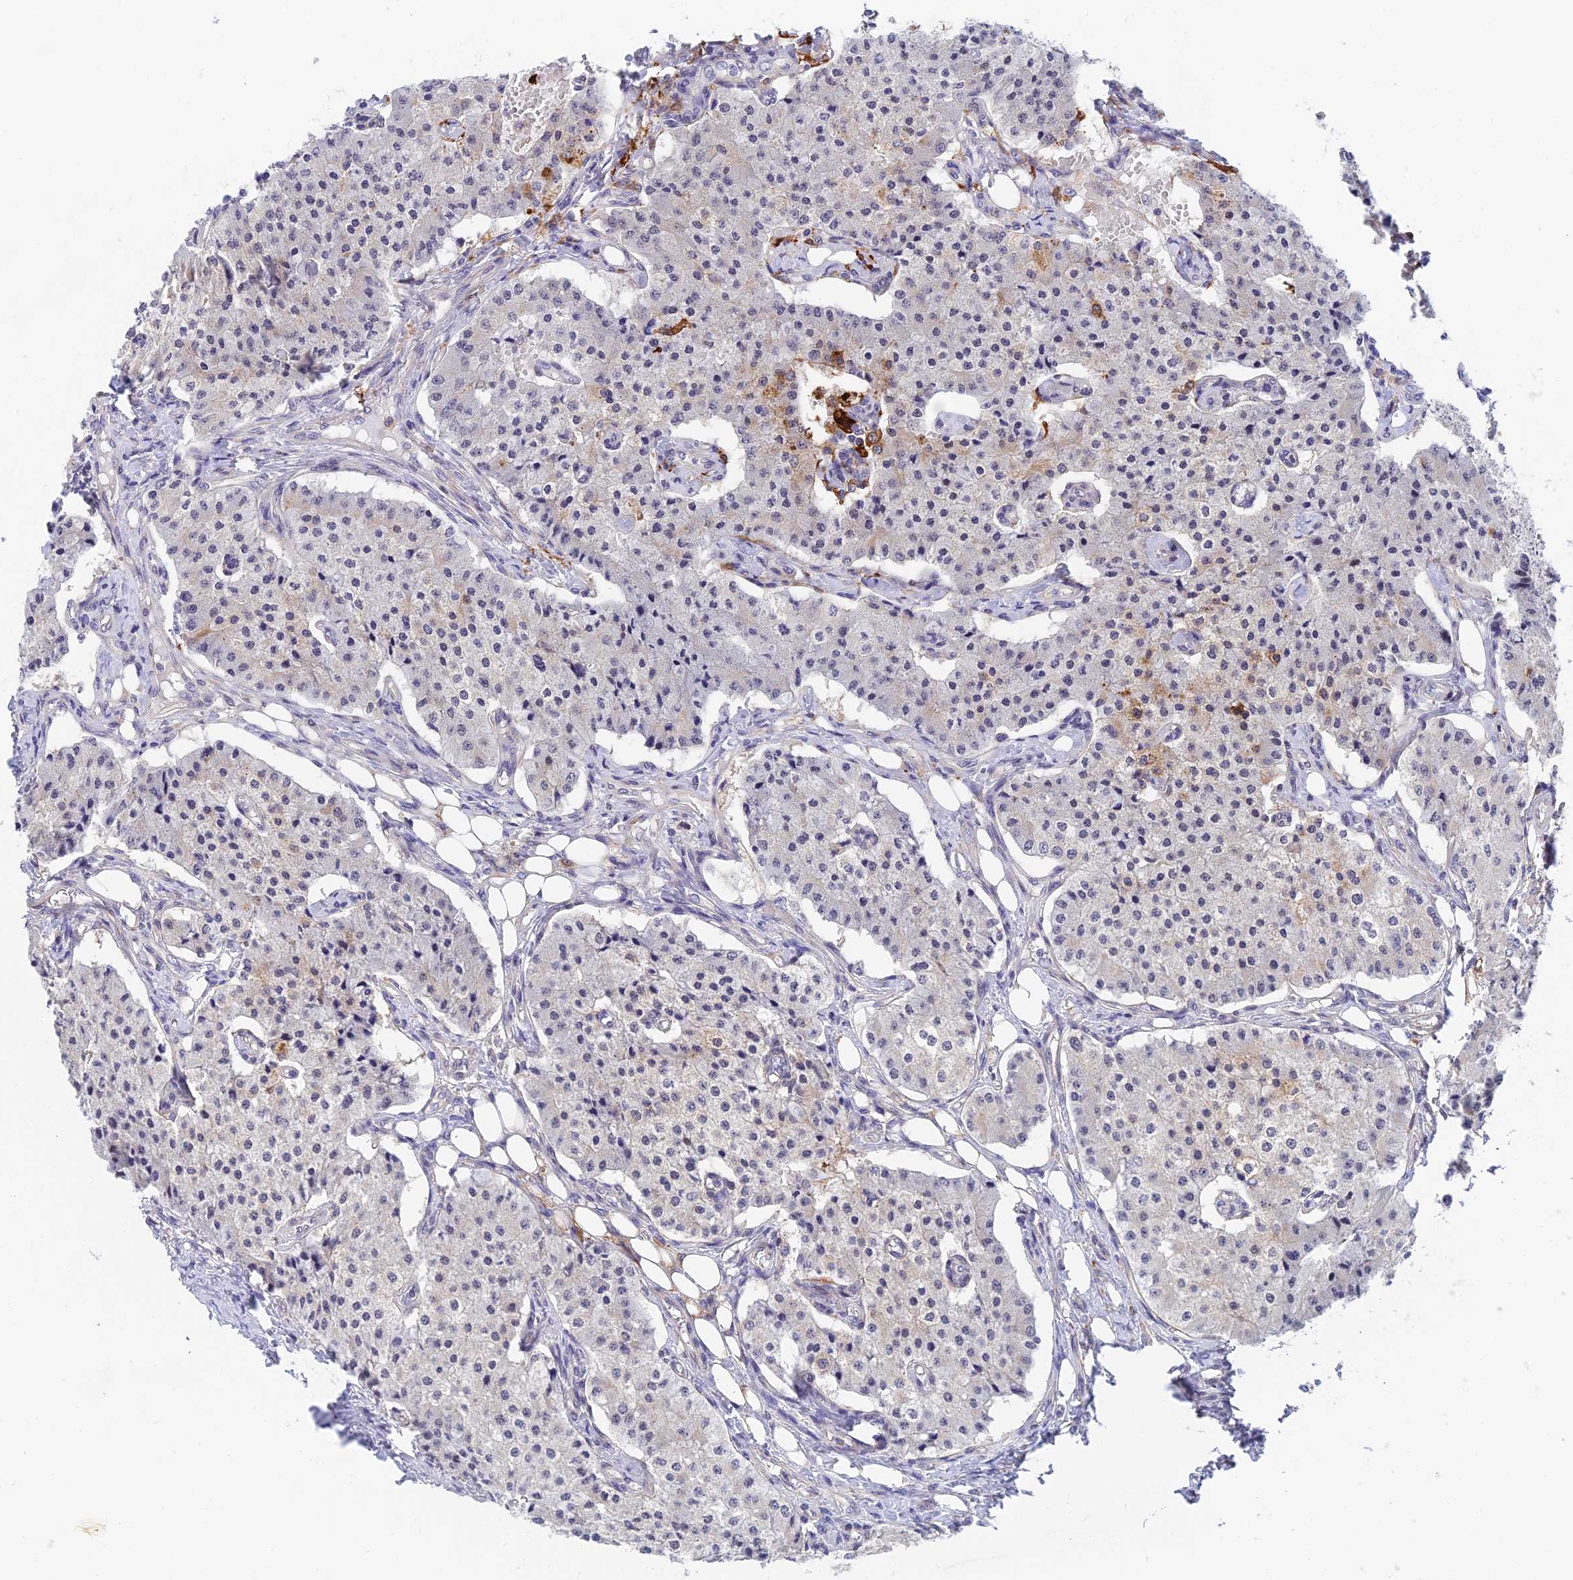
{"staining": {"intensity": "weak", "quantity": "<25%", "location": "cytoplasmic/membranous"}, "tissue": "carcinoid", "cell_type": "Tumor cells", "image_type": "cancer", "snomed": [{"axis": "morphology", "description": "Carcinoid, malignant, NOS"}, {"axis": "topography", "description": "Colon"}], "caption": "Immunohistochemistry (IHC) histopathology image of neoplastic tissue: carcinoid stained with DAB (3,3'-diaminobenzidine) reveals no significant protein positivity in tumor cells.", "gene": "NSMCE1", "patient": {"sex": "female", "age": 52}}